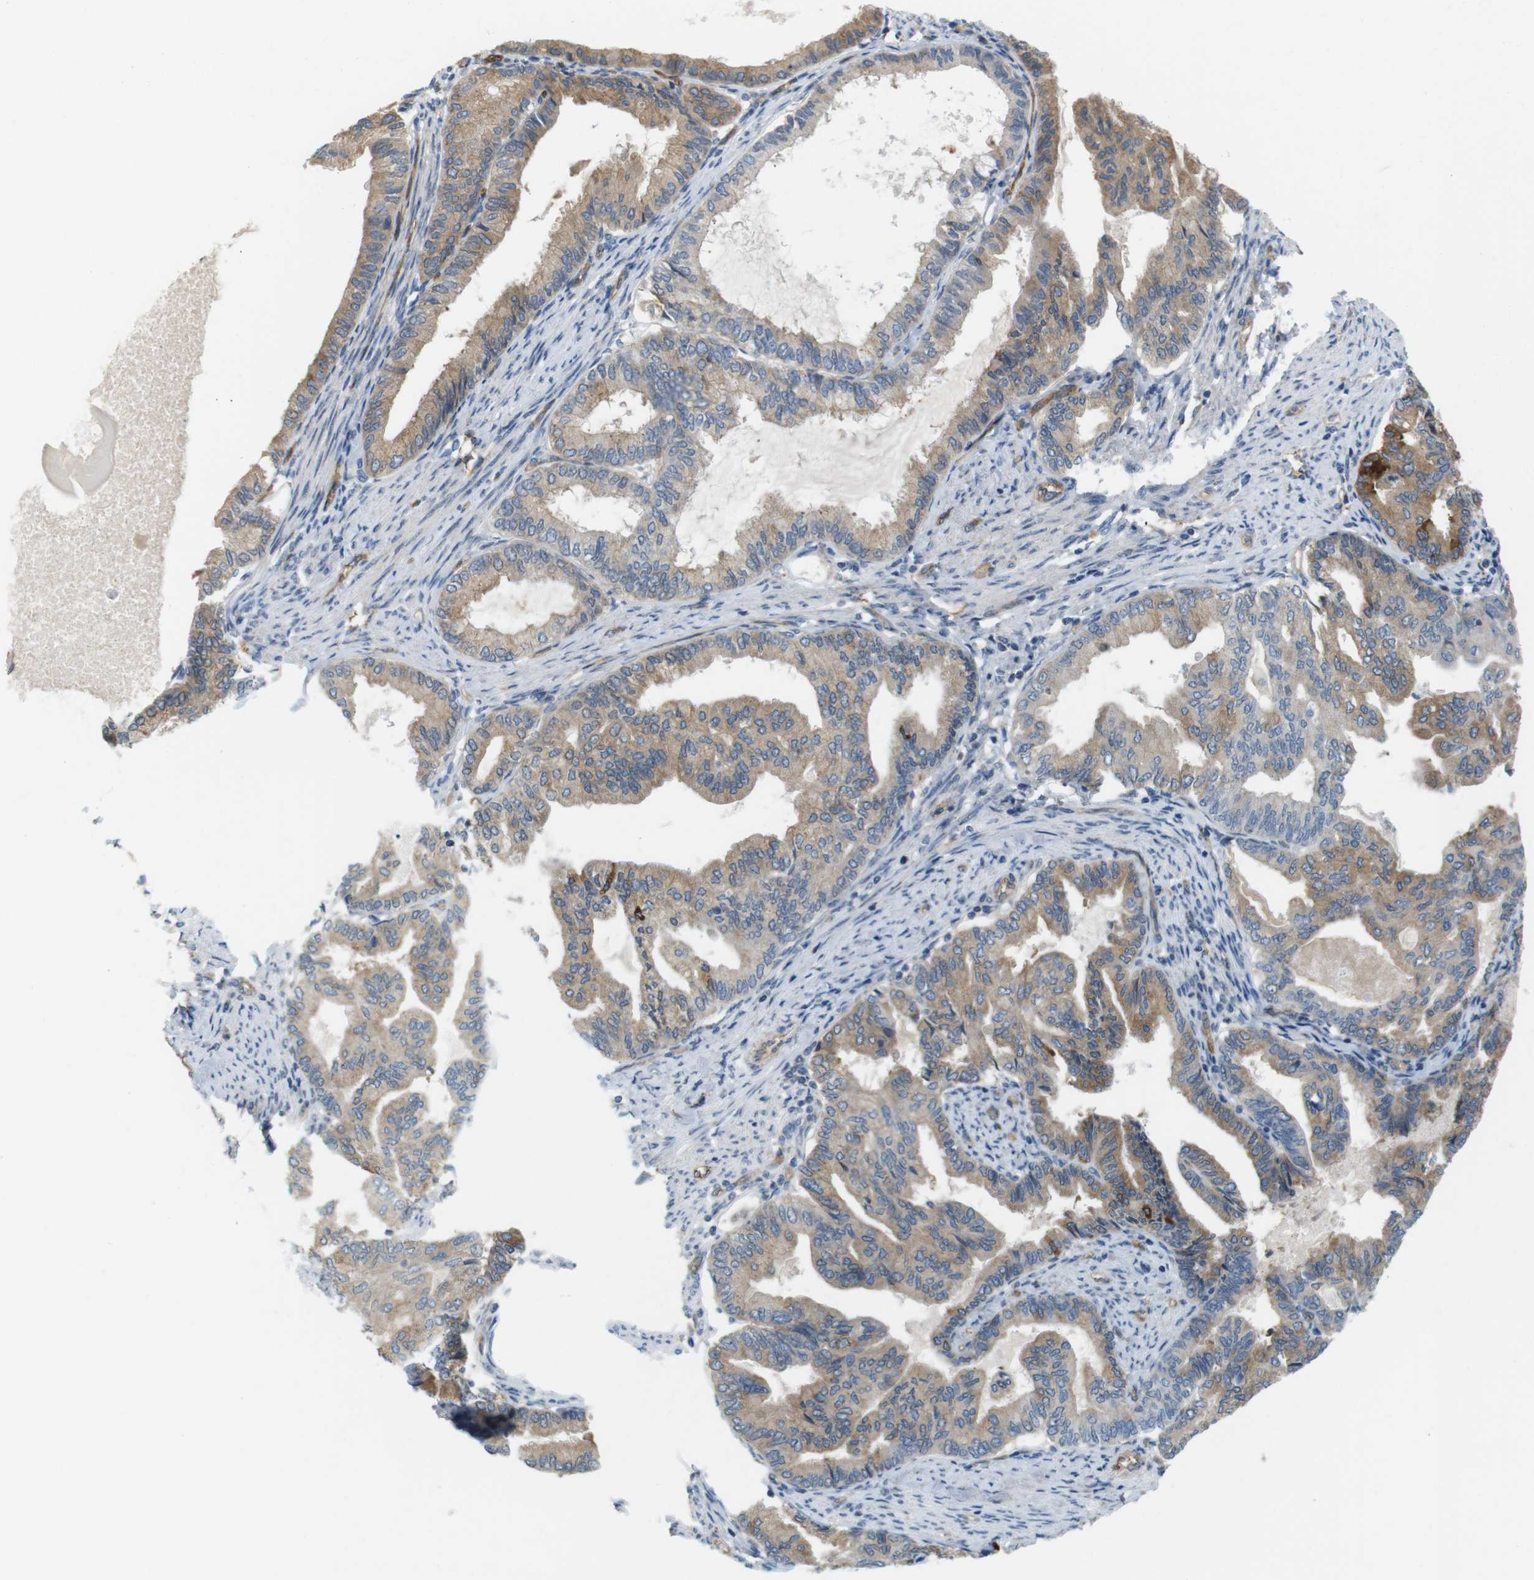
{"staining": {"intensity": "moderate", "quantity": "25%-75%", "location": "cytoplasmic/membranous"}, "tissue": "endometrial cancer", "cell_type": "Tumor cells", "image_type": "cancer", "snomed": [{"axis": "morphology", "description": "Adenocarcinoma, NOS"}, {"axis": "topography", "description": "Endometrium"}], "caption": "High-power microscopy captured an immunohistochemistry (IHC) image of endometrial cancer, revealing moderate cytoplasmic/membranous staining in approximately 25%-75% of tumor cells.", "gene": "BVES", "patient": {"sex": "female", "age": 86}}